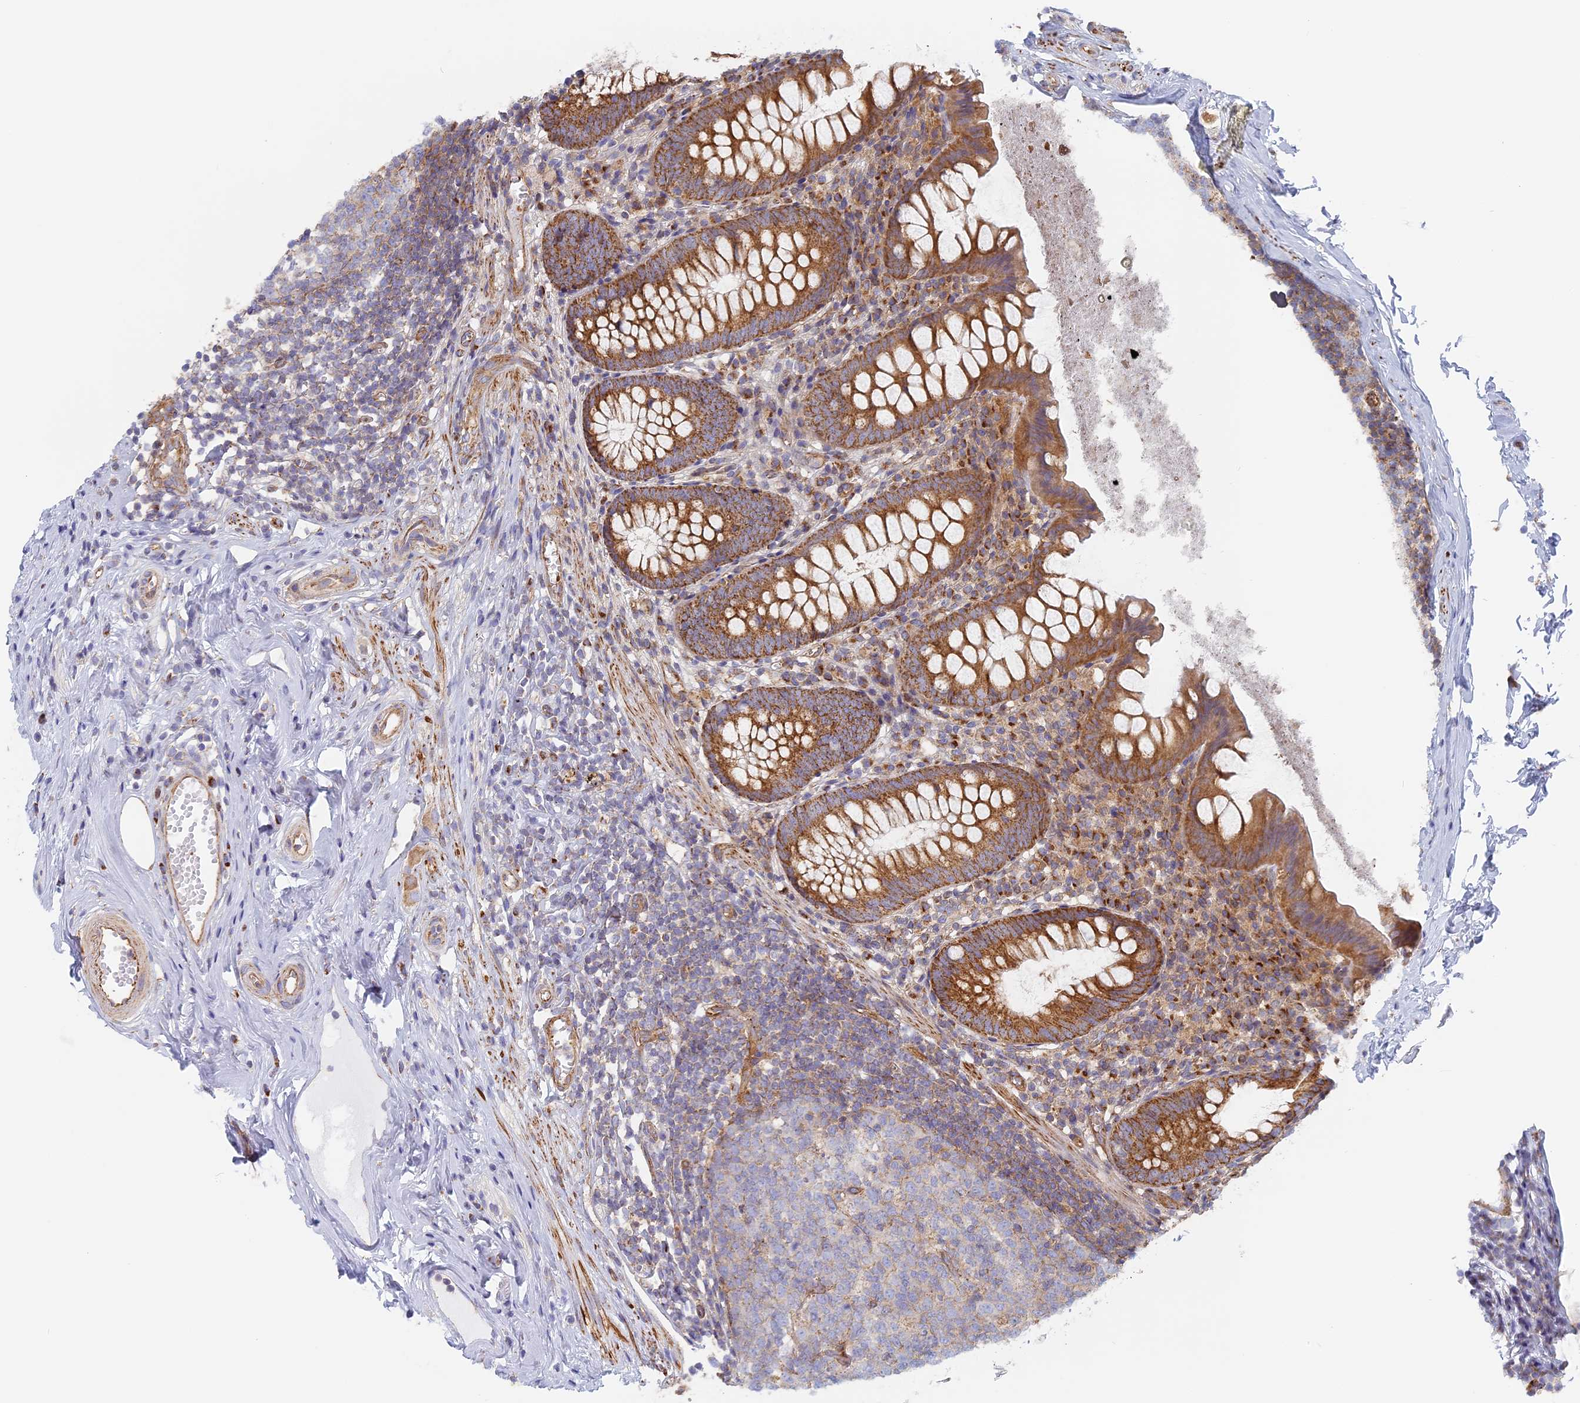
{"staining": {"intensity": "strong", "quantity": ">75%", "location": "cytoplasmic/membranous"}, "tissue": "appendix", "cell_type": "Glandular cells", "image_type": "normal", "snomed": [{"axis": "morphology", "description": "Normal tissue, NOS"}, {"axis": "topography", "description": "Appendix"}], "caption": "IHC staining of benign appendix, which displays high levels of strong cytoplasmic/membranous expression in about >75% of glandular cells indicating strong cytoplasmic/membranous protein staining. The staining was performed using DAB (brown) for protein detection and nuclei were counterstained in hematoxylin (blue).", "gene": "DDA1", "patient": {"sex": "female", "age": 51}}